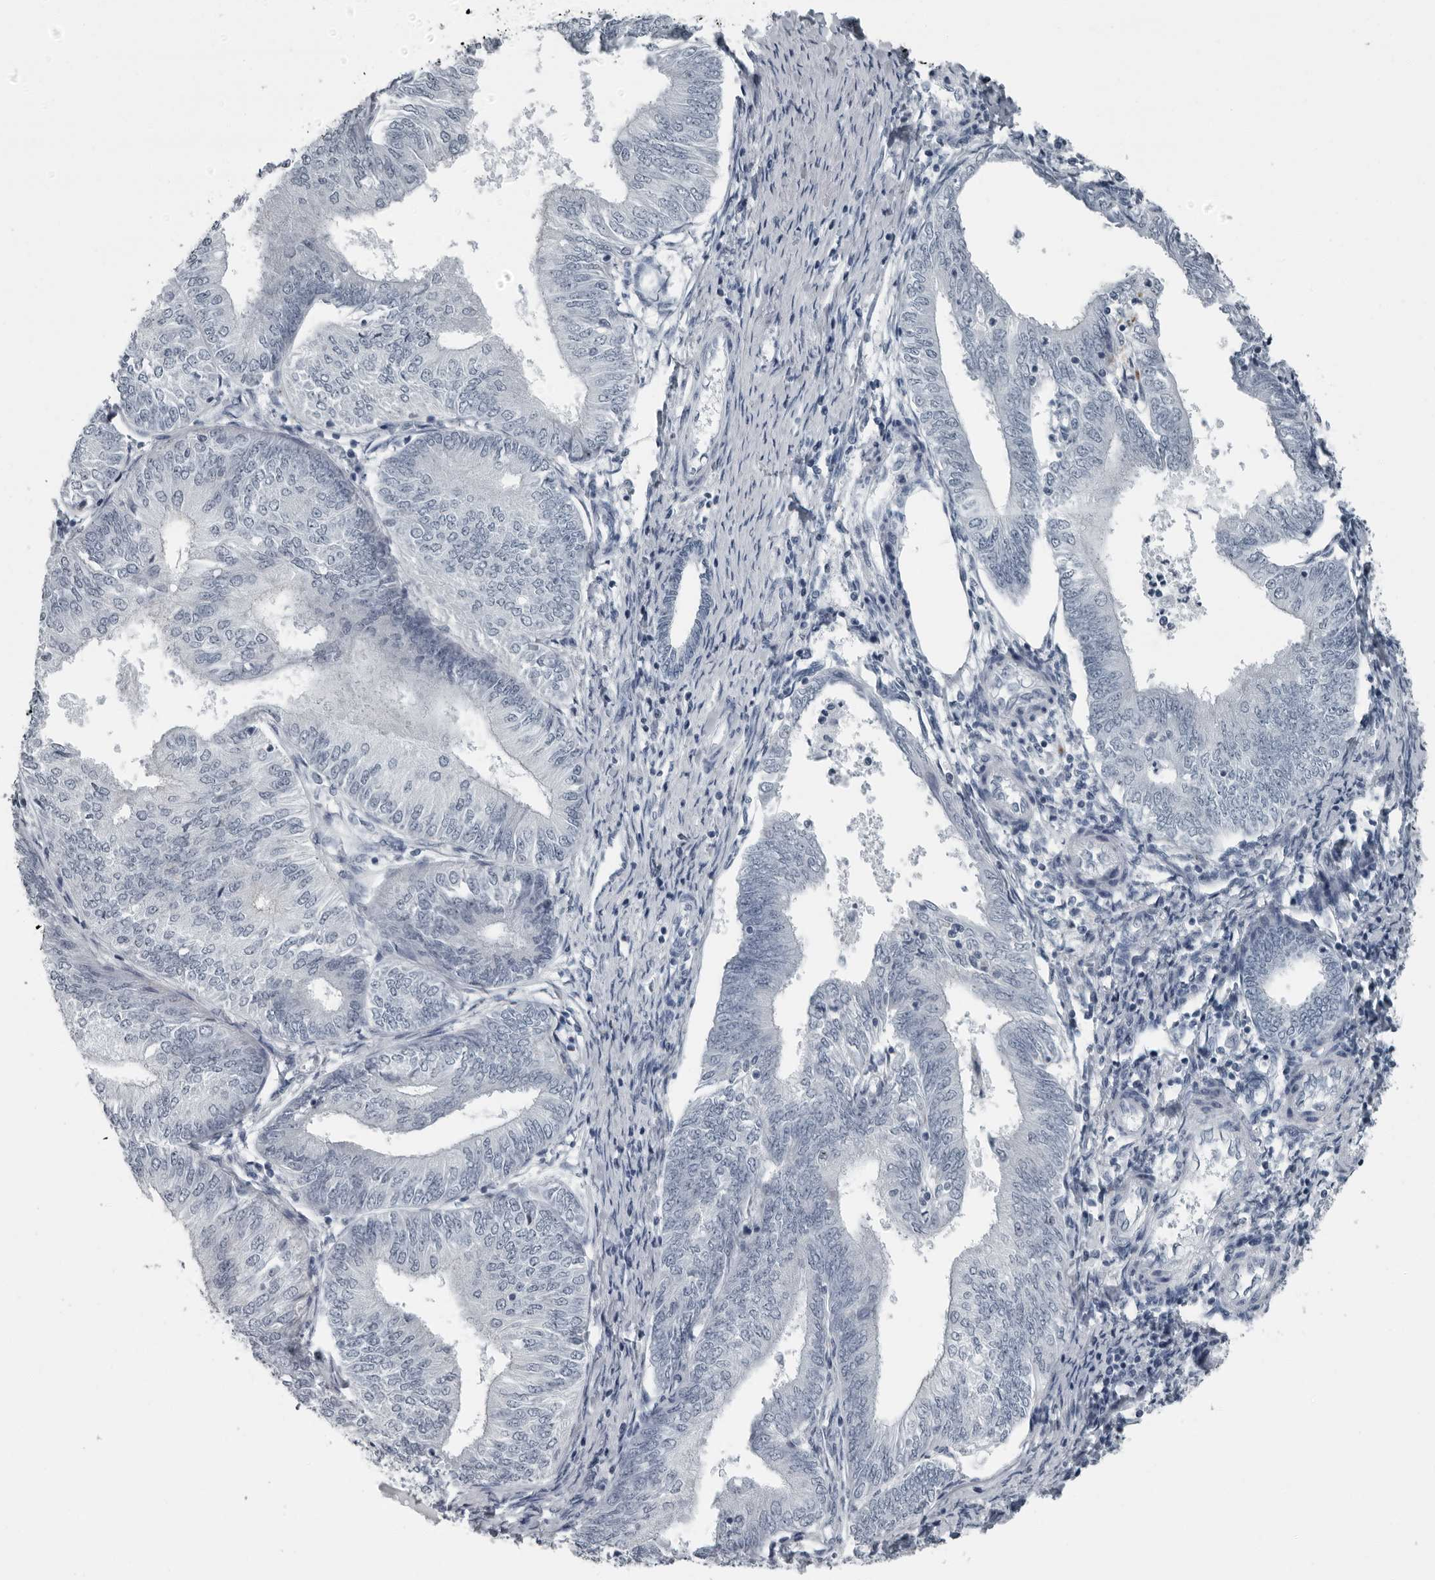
{"staining": {"intensity": "negative", "quantity": "none", "location": "none"}, "tissue": "endometrial cancer", "cell_type": "Tumor cells", "image_type": "cancer", "snomed": [{"axis": "morphology", "description": "Adenocarcinoma, NOS"}, {"axis": "topography", "description": "Endometrium"}], "caption": "Micrograph shows no protein expression in tumor cells of endometrial cancer tissue.", "gene": "PDCD11", "patient": {"sex": "female", "age": 58}}